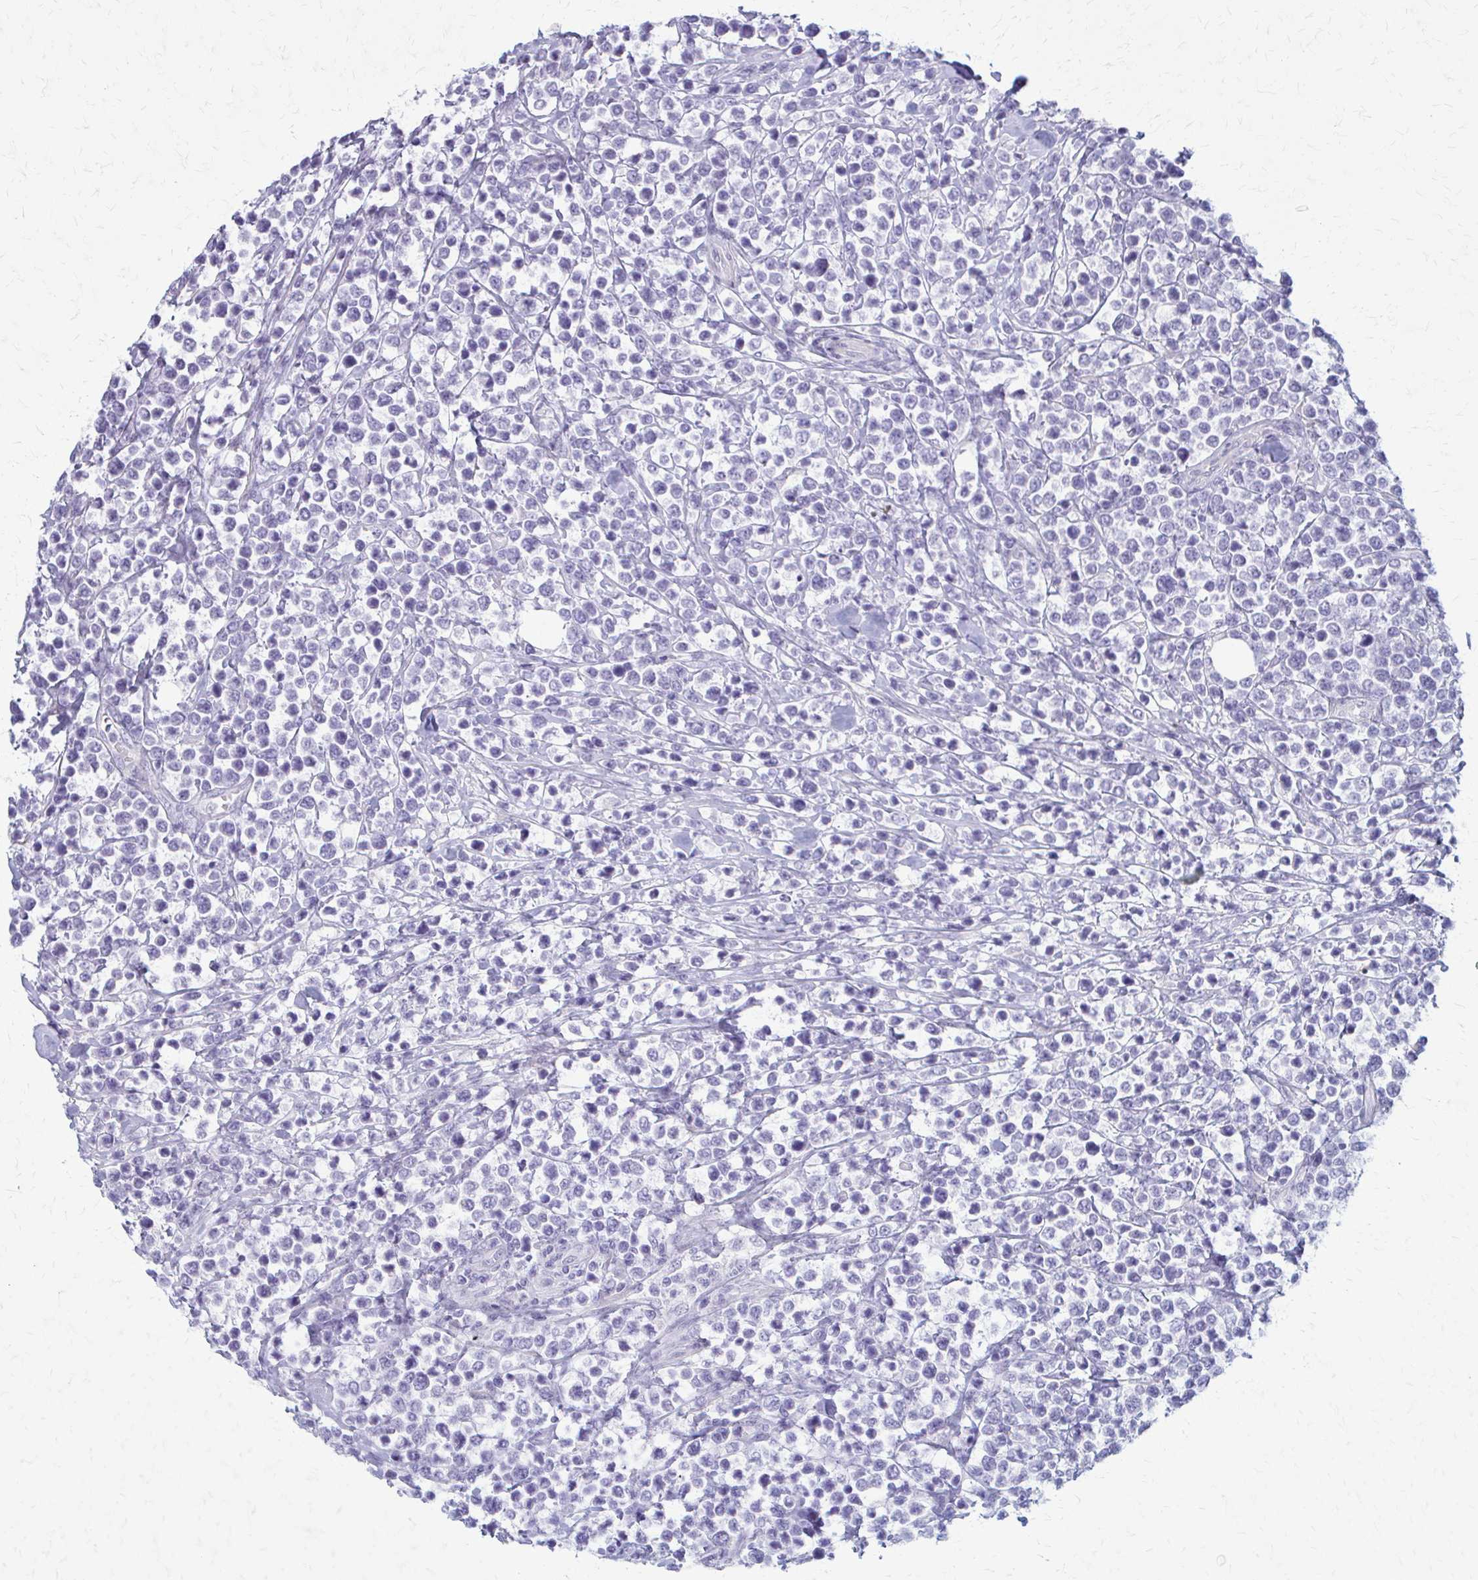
{"staining": {"intensity": "negative", "quantity": "none", "location": "none"}, "tissue": "lymphoma", "cell_type": "Tumor cells", "image_type": "cancer", "snomed": [{"axis": "morphology", "description": "Malignant lymphoma, non-Hodgkin's type, Low grade"}, {"axis": "topography", "description": "Lymph node"}], "caption": "Immunohistochemistry photomicrograph of human low-grade malignant lymphoma, non-Hodgkin's type stained for a protein (brown), which displays no expression in tumor cells.", "gene": "PRKRA", "patient": {"sex": "male", "age": 60}}